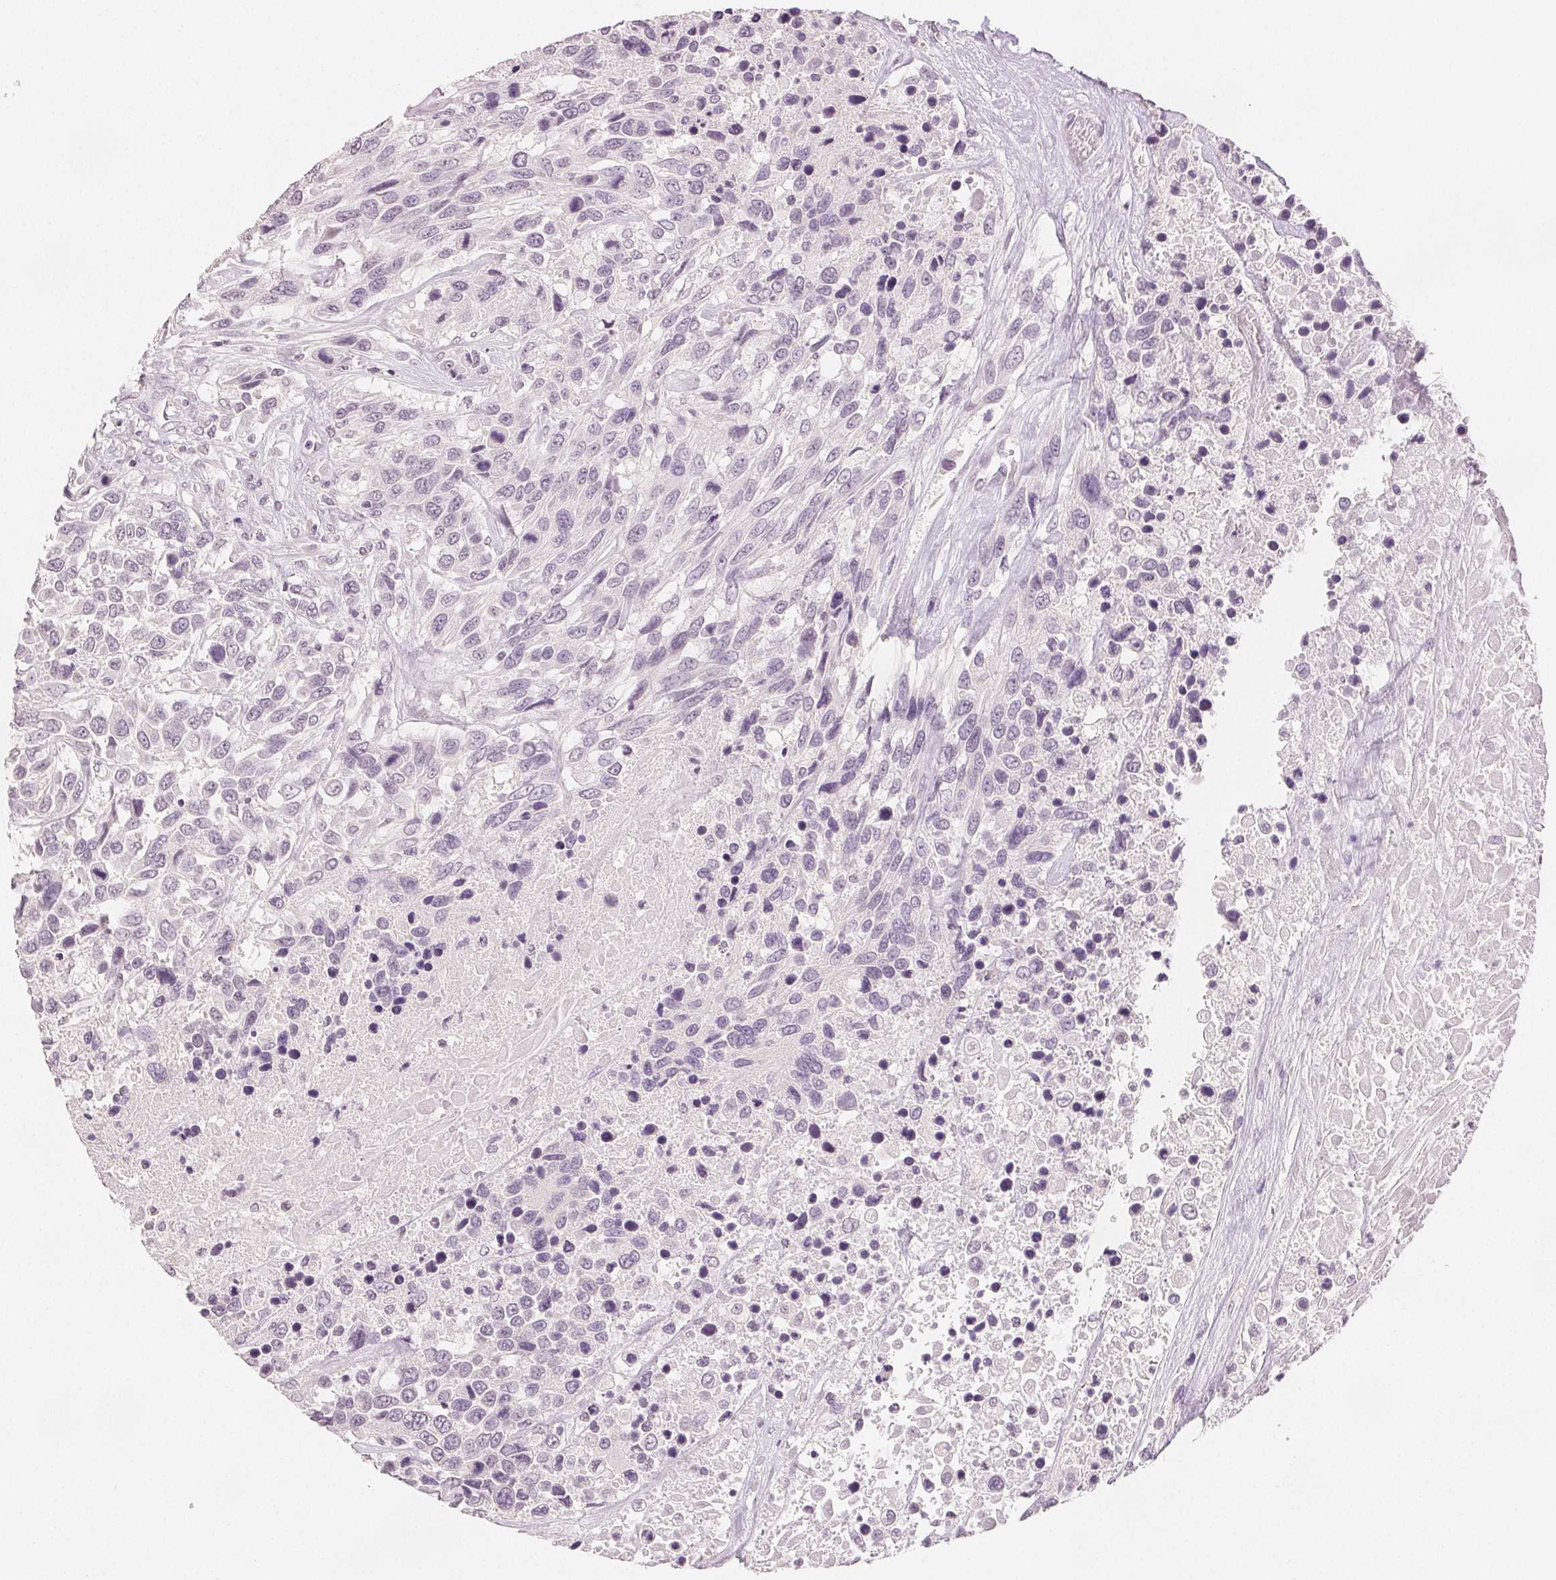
{"staining": {"intensity": "negative", "quantity": "none", "location": "none"}, "tissue": "urothelial cancer", "cell_type": "Tumor cells", "image_type": "cancer", "snomed": [{"axis": "morphology", "description": "Urothelial carcinoma, High grade"}, {"axis": "topography", "description": "Urinary bladder"}], "caption": "This photomicrograph is of urothelial carcinoma (high-grade) stained with immunohistochemistry (IHC) to label a protein in brown with the nuclei are counter-stained blue. There is no expression in tumor cells. (DAB (3,3'-diaminobenzidine) IHC with hematoxylin counter stain).", "gene": "SCGN", "patient": {"sex": "female", "age": 70}}